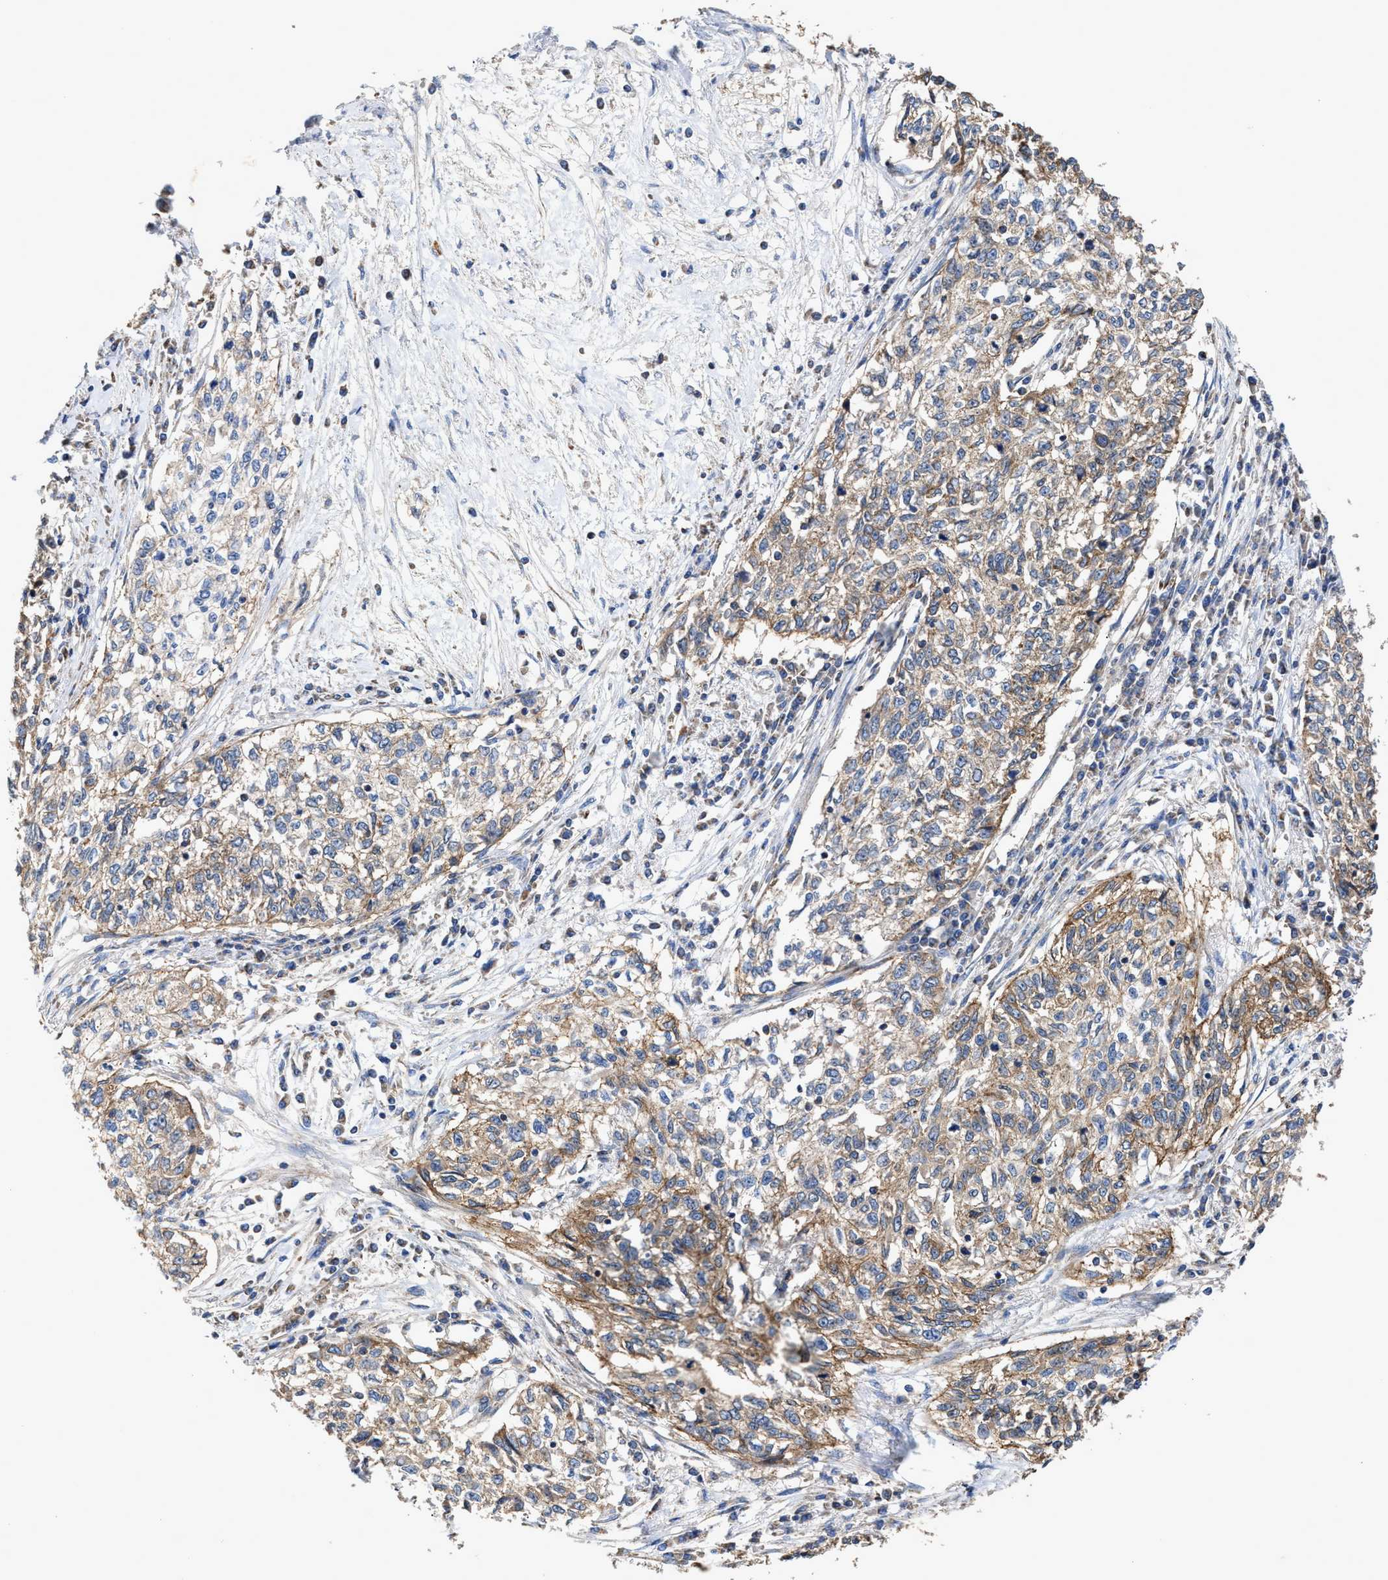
{"staining": {"intensity": "moderate", "quantity": ">75%", "location": "cytoplasmic/membranous"}, "tissue": "cervical cancer", "cell_type": "Tumor cells", "image_type": "cancer", "snomed": [{"axis": "morphology", "description": "Squamous cell carcinoma, NOS"}, {"axis": "topography", "description": "Cervix"}], "caption": "Immunohistochemistry of cervical squamous cell carcinoma exhibits medium levels of moderate cytoplasmic/membranous staining in about >75% of tumor cells. The staining was performed using DAB (3,3'-diaminobenzidine) to visualize the protein expression in brown, while the nuclei were stained in blue with hematoxylin (Magnification: 20x).", "gene": "MECR", "patient": {"sex": "female", "age": 57}}